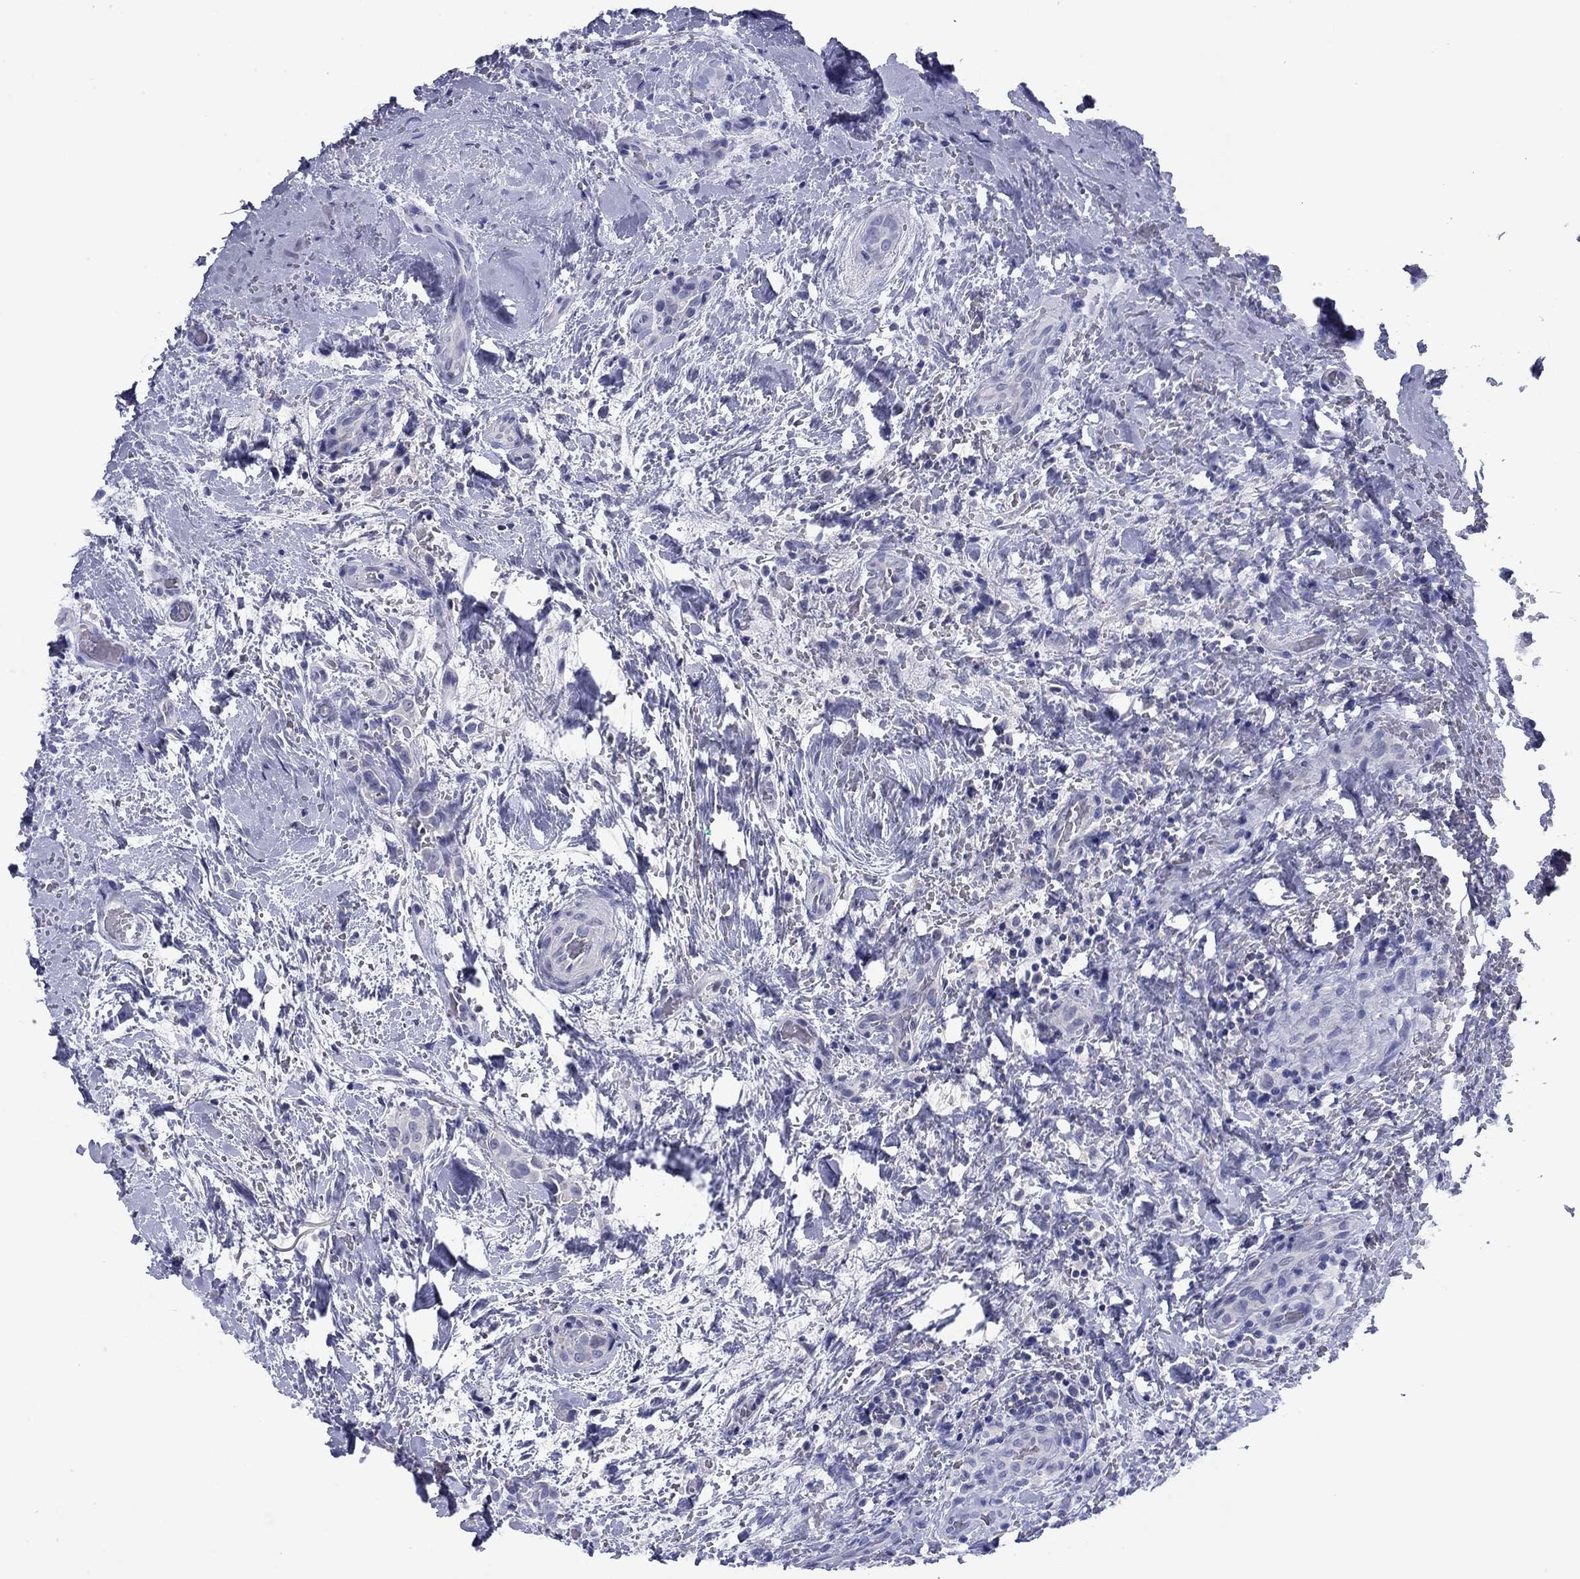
{"staining": {"intensity": "negative", "quantity": "none", "location": "none"}, "tissue": "thyroid cancer", "cell_type": "Tumor cells", "image_type": "cancer", "snomed": [{"axis": "morphology", "description": "Papillary adenocarcinoma, NOS"}, {"axis": "topography", "description": "Thyroid gland"}], "caption": "Immunohistochemistry of papillary adenocarcinoma (thyroid) shows no positivity in tumor cells. Brightfield microscopy of immunohistochemistry (IHC) stained with DAB (3,3'-diaminobenzidine) (brown) and hematoxylin (blue), captured at high magnification.", "gene": "HAO1", "patient": {"sex": "male", "age": 61}}